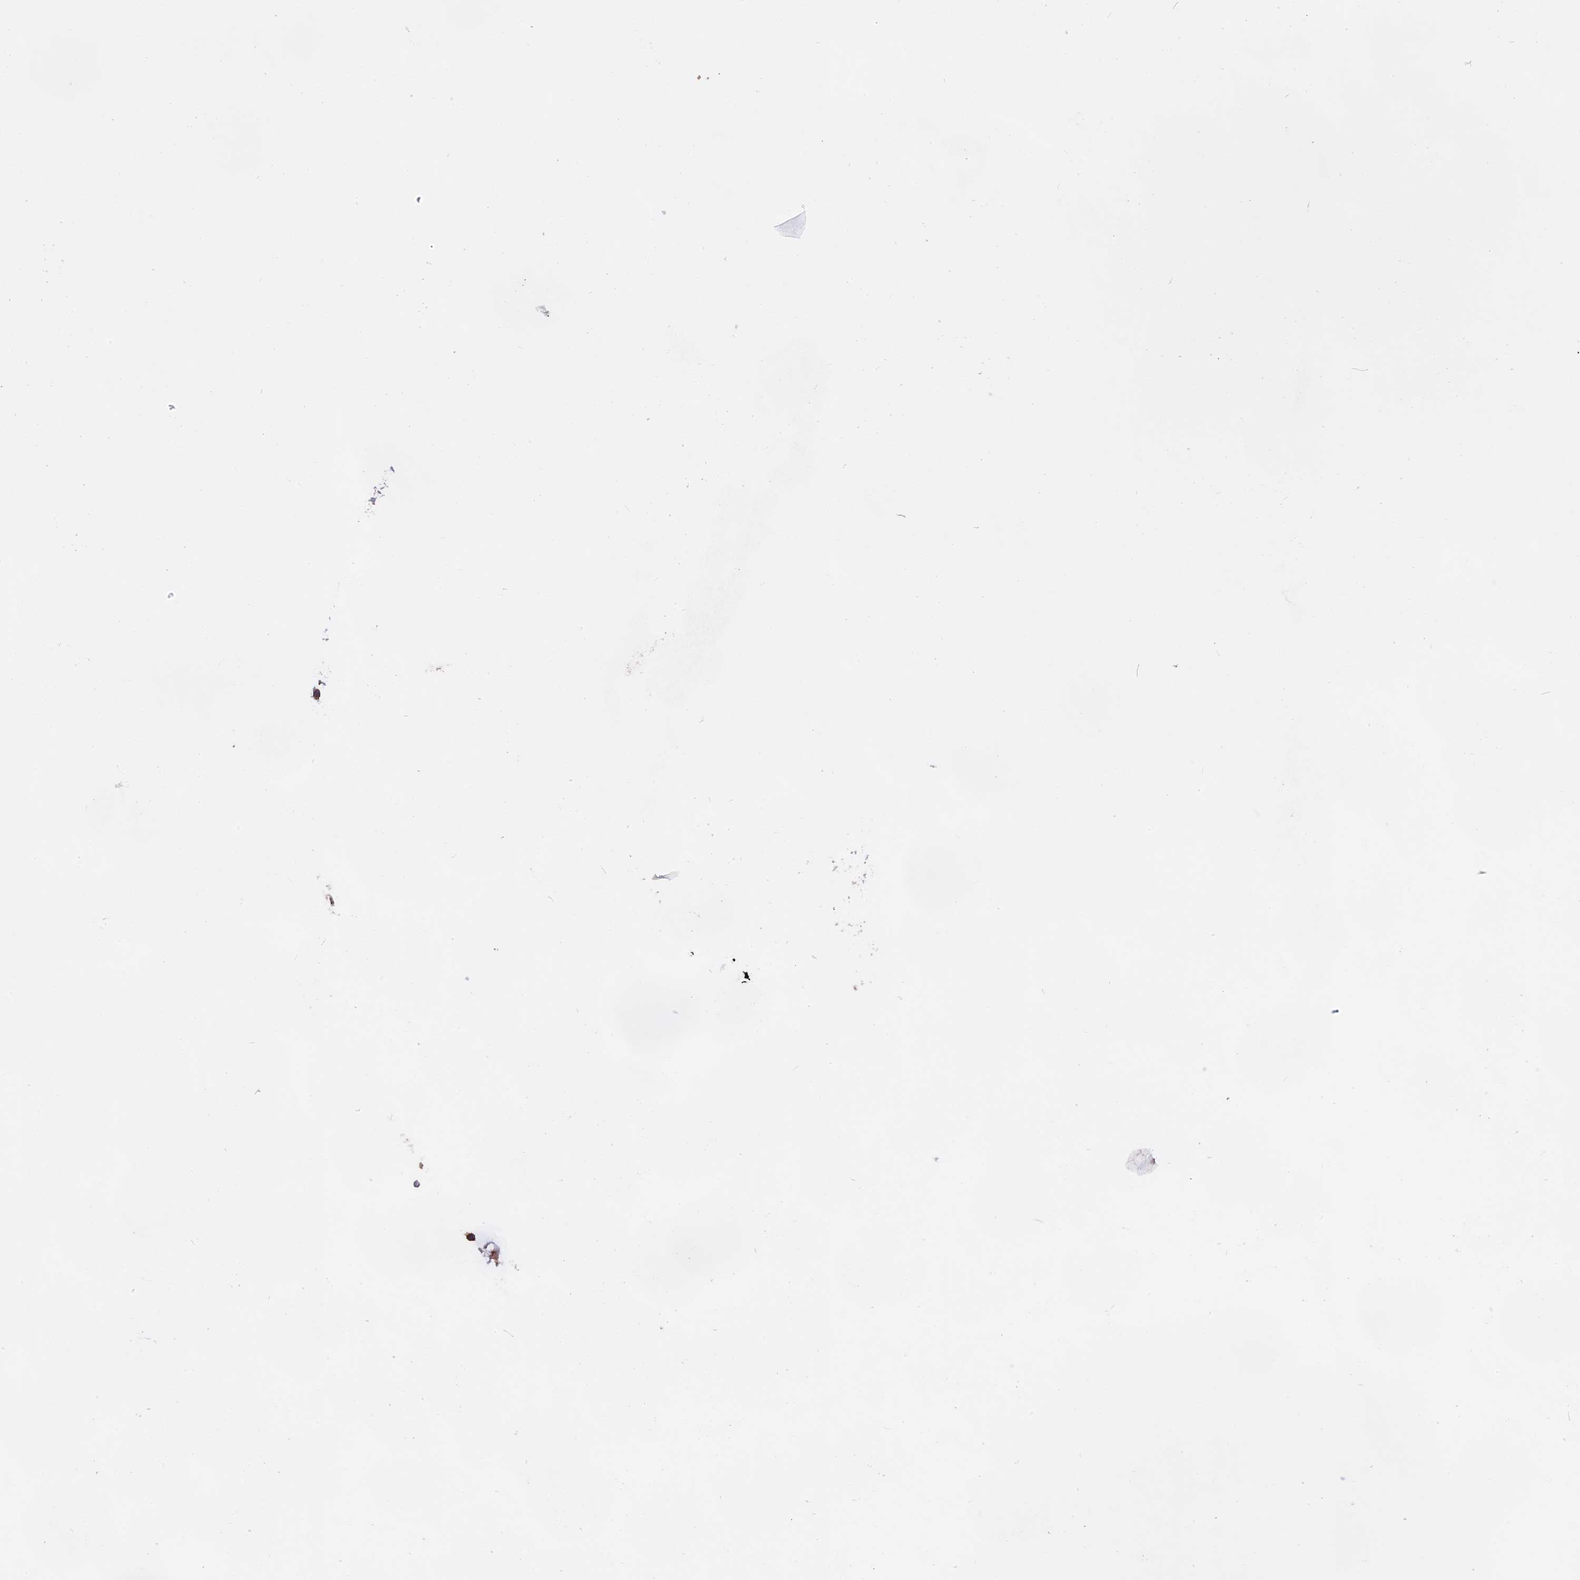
{"staining": {"intensity": "moderate", "quantity": ">75%", "location": "cytoplasmic/membranous"}, "tissue": "nasopharynx", "cell_type": "Respiratory epithelial cells", "image_type": "normal", "snomed": [{"axis": "morphology", "description": "Normal tissue, NOS"}, {"axis": "morphology", "description": "Inflammation, NOS"}, {"axis": "morphology", "description": "Malignant melanoma, Metastatic site"}, {"axis": "topography", "description": "Nasopharynx"}], "caption": "A micrograph of nasopharynx stained for a protein demonstrates moderate cytoplasmic/membranous brown staining in respiratory epithelial cells. (Stains: DAB in brown, nuclei in blue, Microscopy: brightfield microscopy at high magnification).", "gene": "NUDT8", "patient": {"sex": "male", "age": 70}}